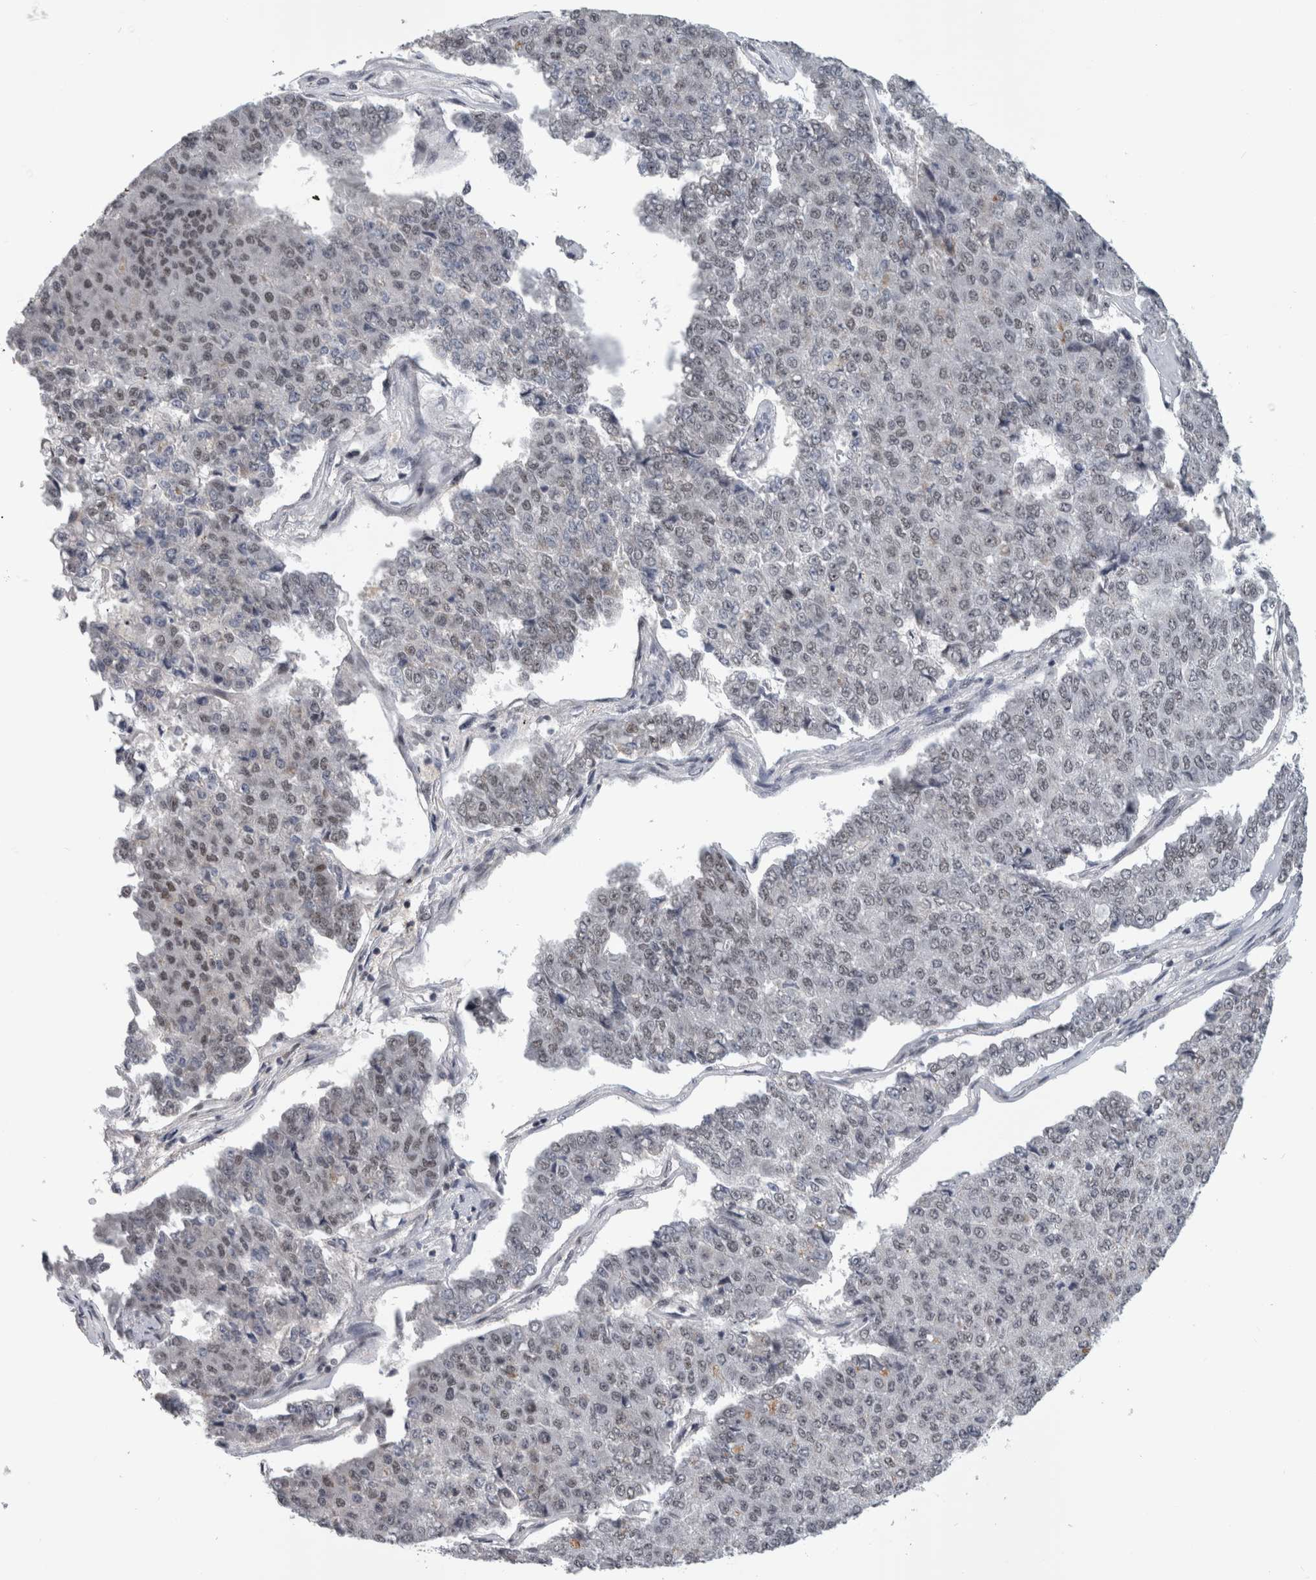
{"staining": {"intensity": "weak", "quantity": "25%-75%", "location": "nuclear"}, "tissue": "pancreatic cancer", "cell_type": "Tumor cells", "image_type": "cancer", "snomed": [{"axis": "morphology", "description": "Adenocarcinoma, NOS"}, {"axis": "topography", "description": "Pancreas"}], "caption": "Immunohistochemistry staining of pancreatic cancer, which exhibits low levels of weak nuclear positivity in approximately 25%-75% of tumor cells indicating weak nuclear protein expression. The staining was performed using DAB (3,3'-diaminobenzidine) (brown) for protein detection and nuclei were counterstained in hematoxylin (blue).", "gene": "ARID4B", "patient": {"sex": "male", "age": 50}}